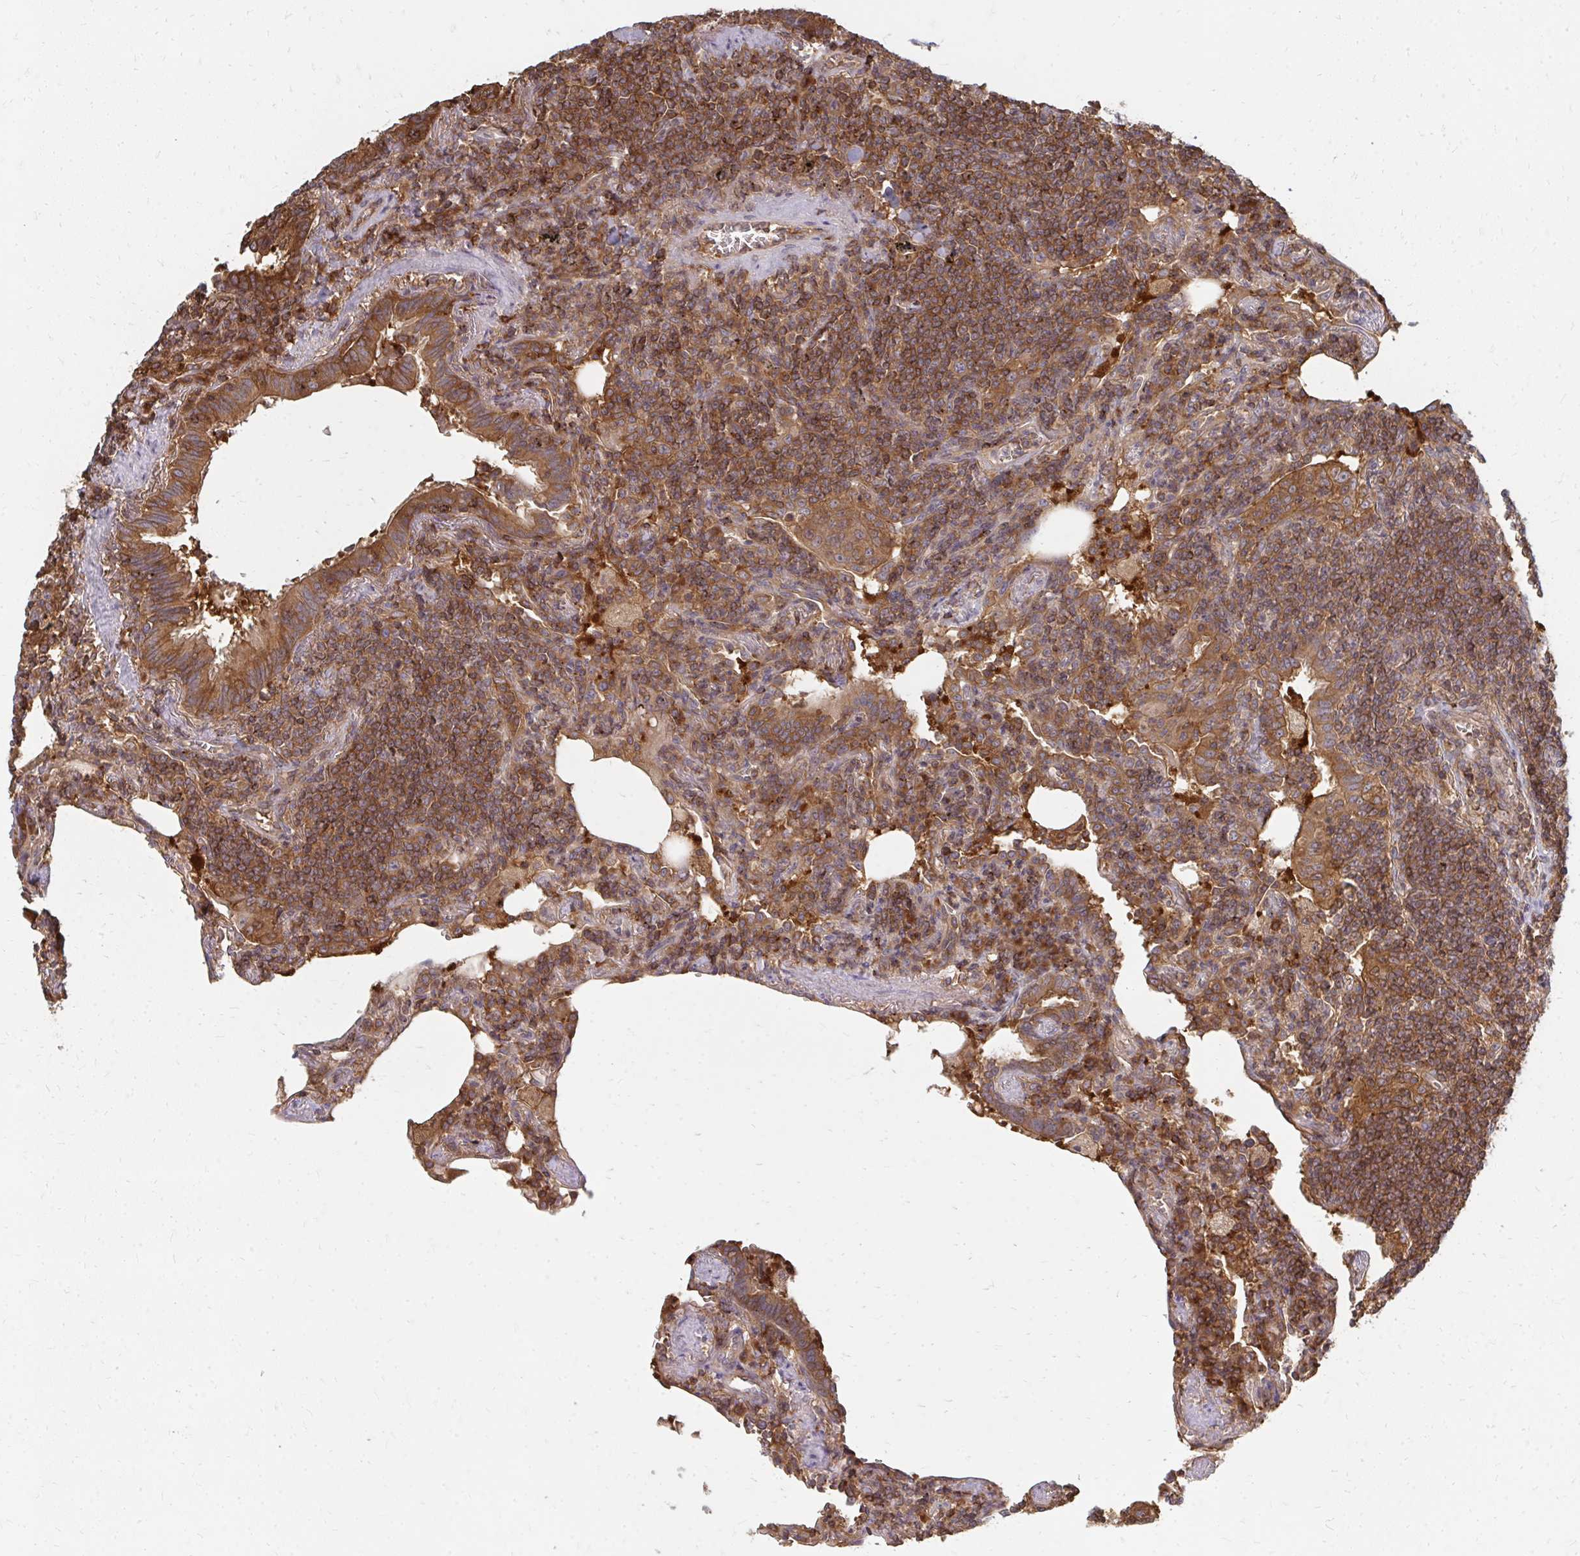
{"staining": {"intensity": "moderate", "quantity": ">75%", "location": "cytoplasmic/membranous"}, "tissue": "lymphoma", "cell_type": "Tumor cells", "image_type": "cancer", "snomed": [{"axis": "morphology", "description": "Malignant lymphoma, non-Hodgkin's type, Low grade"}, {"axis": "topography", "description": "Lung"}], "caption": "Protein expression analysis of human low-grade malignant lymphoma, non-Hodgkin's type reveals moderate cytoplasmic/membranous expression in about >75% of tumor cells. (DAB = brown stain, brightfield microscopy at high magnification).", "gene": "ZNF285", "patient": {"sex": "female", "age": 71}}